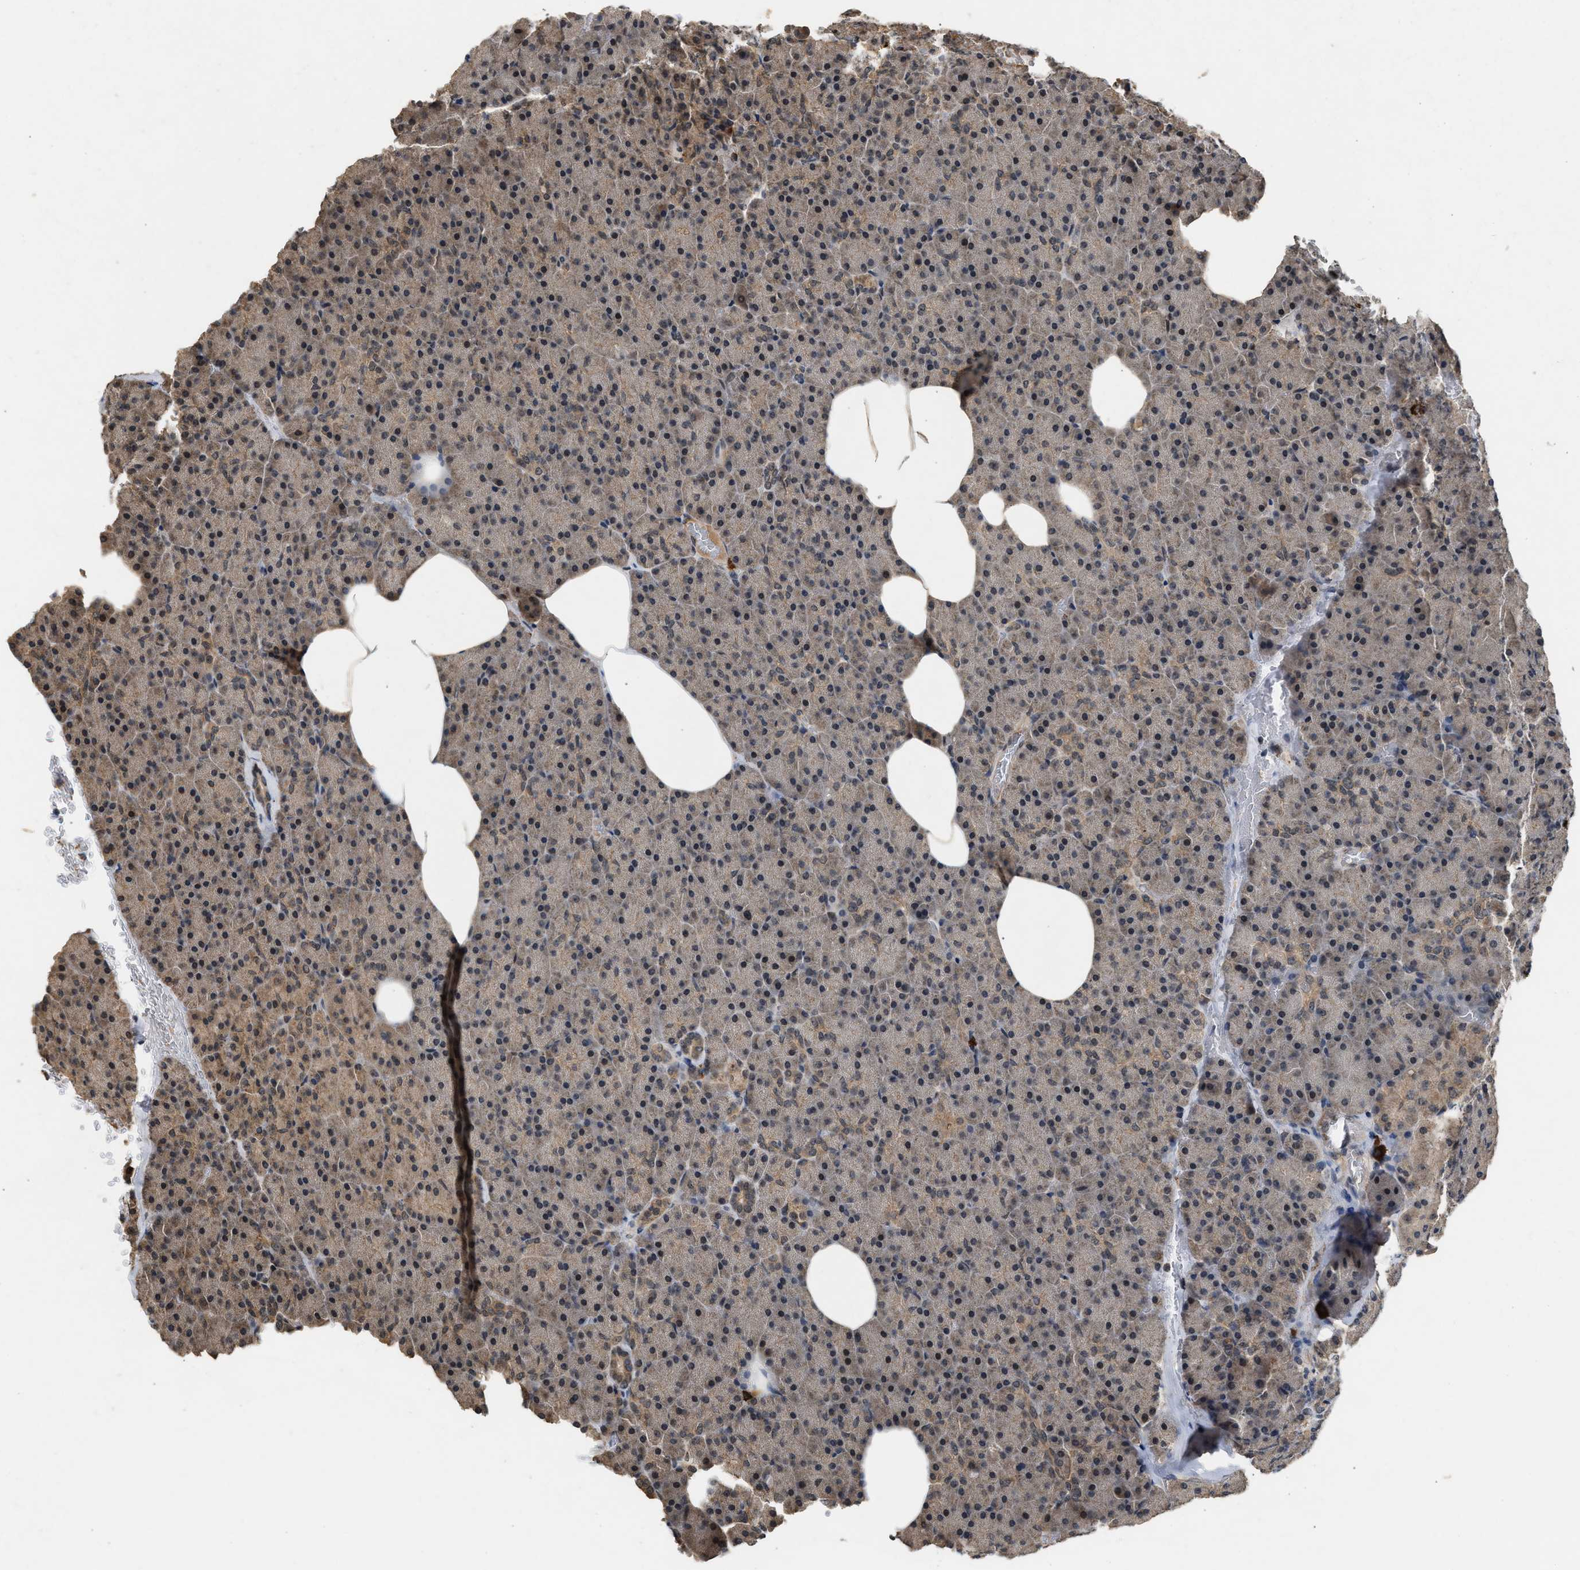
{"staining": {"intensity": "moderate", "quantity": "25%-75%", "location": "cytoplasmic/membranous,nuclear"}, "tissue": "pancreas", "cell_type": "Exocrine glandular cells", "image_type": "normal", "snomed": [{"axis": "morphology", "description": "Normal tissue, NOS"}, {"axis": "topography", "description": "Pancreas"}], "caption": "Moderate cytoplasmic/membranous,nuclear protein positivity is seen in approximately 25%-75% of exocrine glandular cells in pancreas. Immunohistochemistry (ihc) stains the protein of interest in brown and the nuclei are stained blue.", "gene": "RUSC2", "patient": {"sex": "female", "age": 35}}